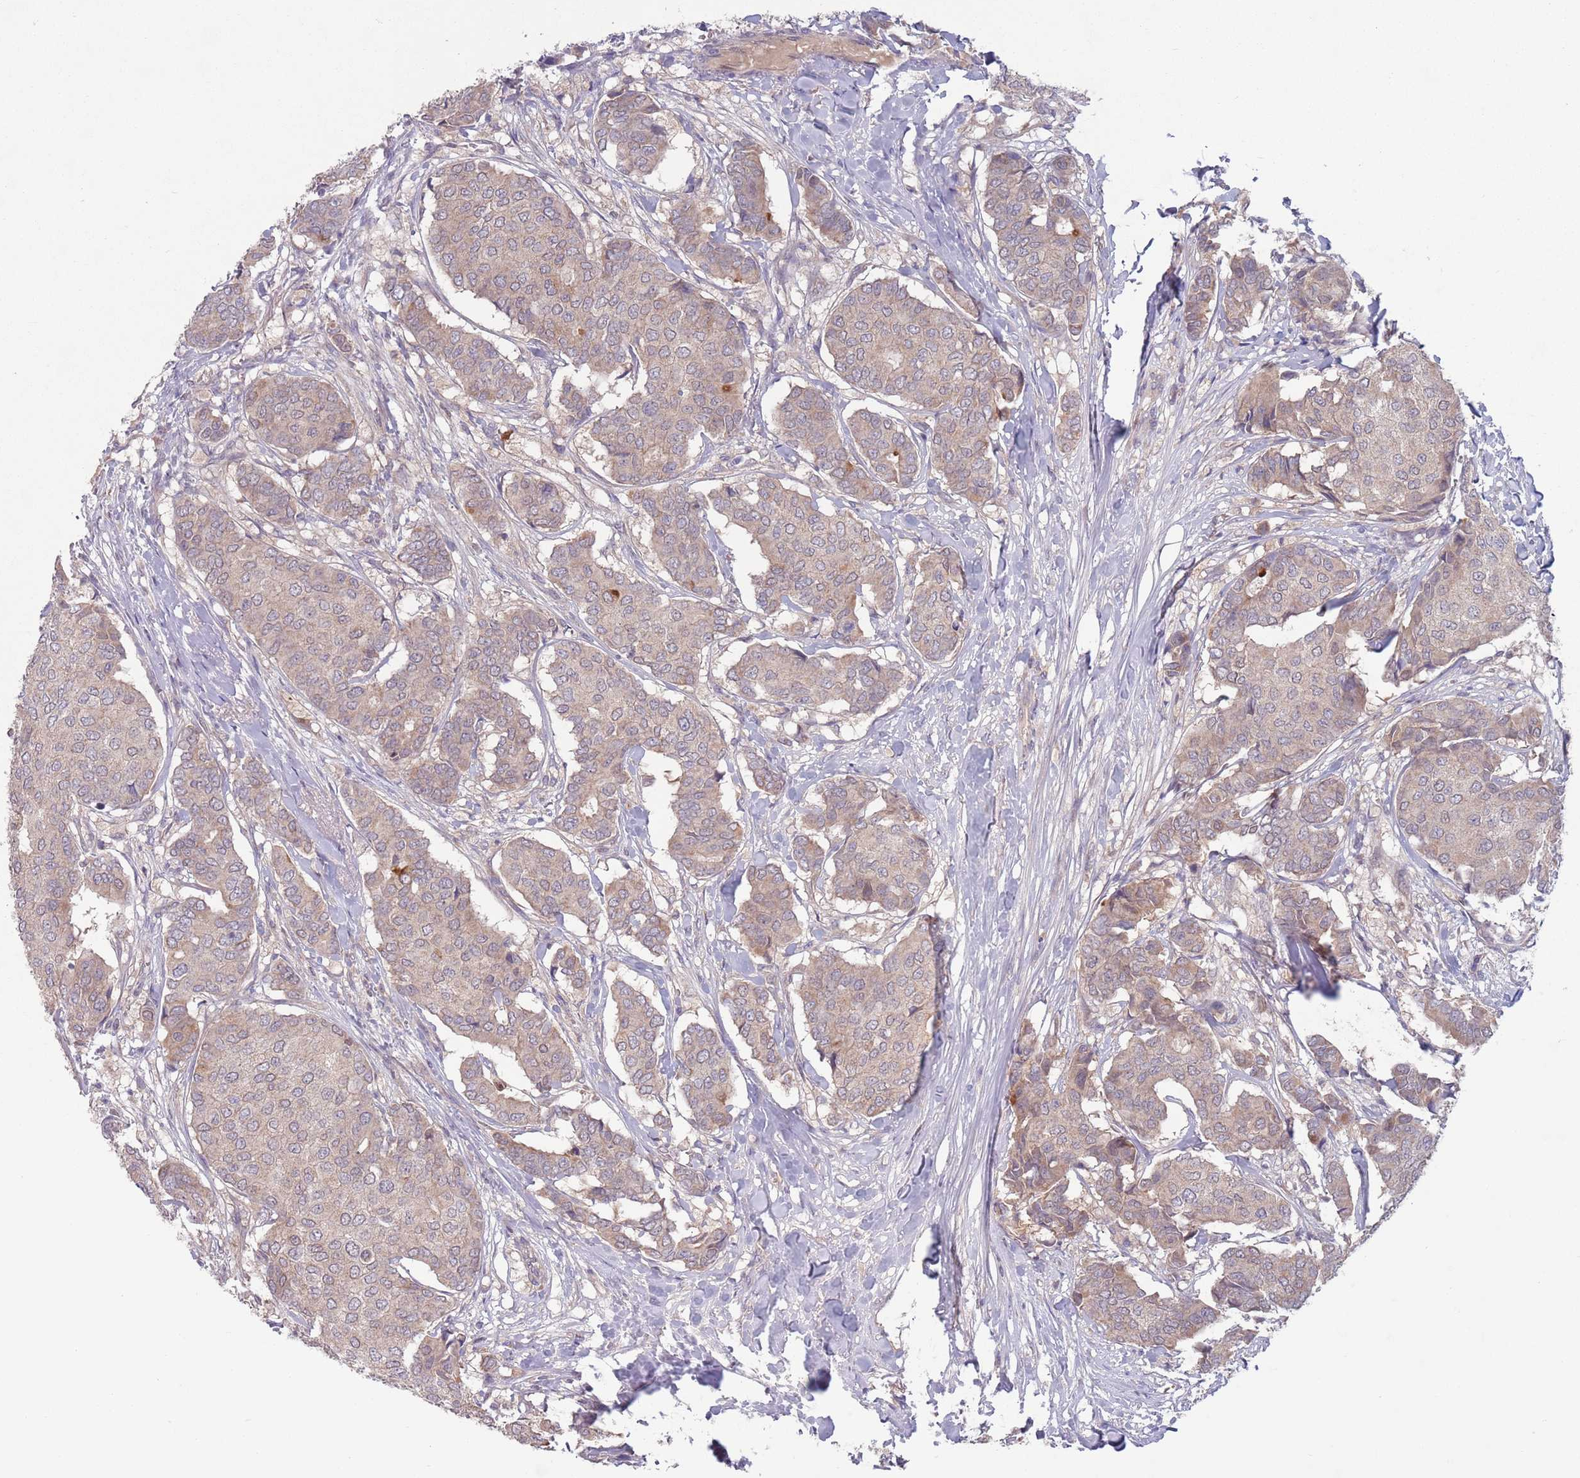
{"staining": {"intensity": "weak", "quantity": "25%-75%", "location": "cytoplasmic/membranous"}, "tissue": "breast cancer", "cell_type": "Tumor cells", "image_type": "cancer", "snomed": [{"axis": "morphology", "description": "Duct carcinoma"}, {"axis": "topography", "description": "Breast"}], "caption": "The micrograph shows a brown stain indicating the presence of a protein in the cytoplasmic/membranous of tumor cells in breast cancer.", "gene": "TYW1", "patient": {"sex": "female", "age": 75}}